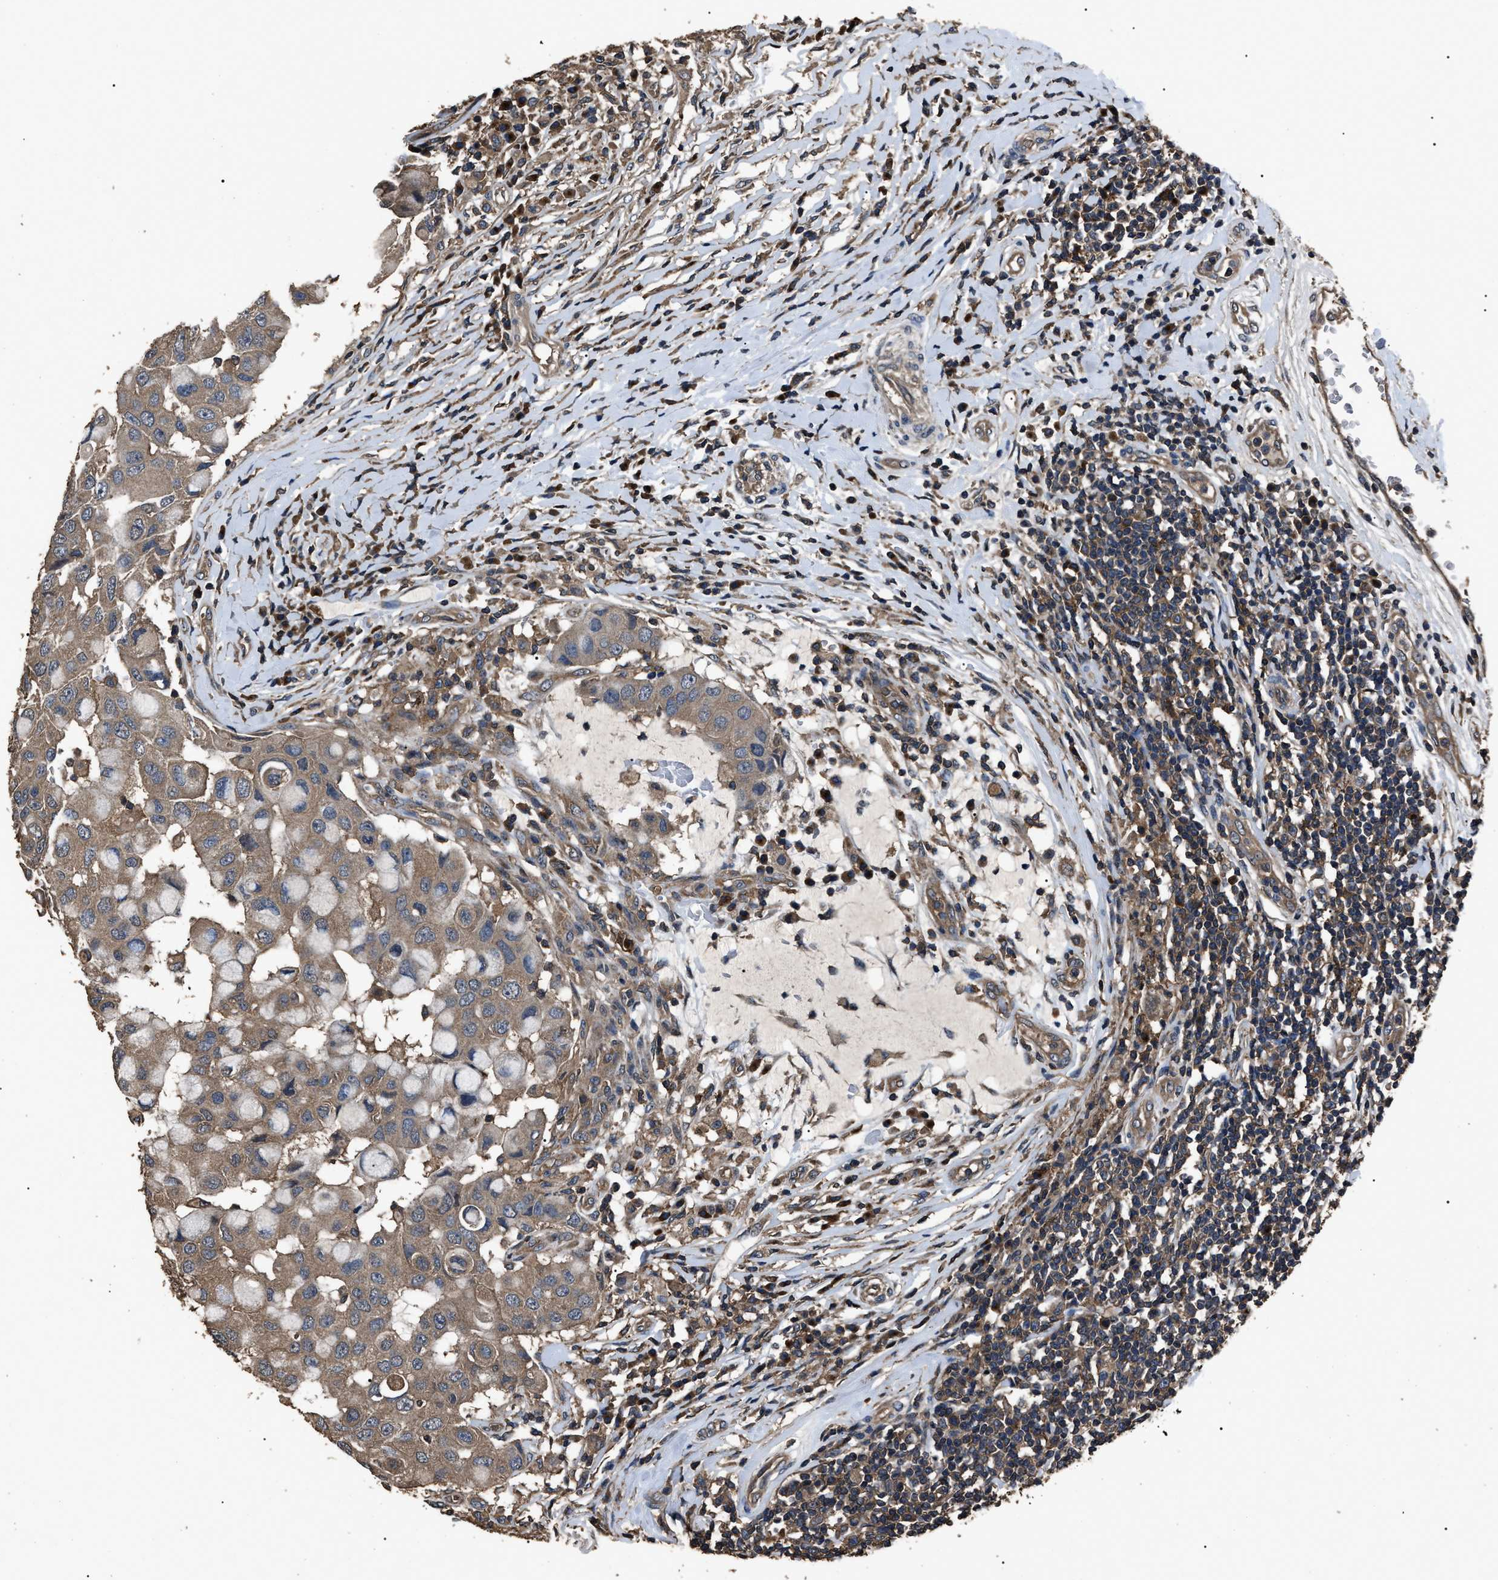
{"staining": {"intensity": "moderate", "quantity": ">75%", "location": "cytoplasmic/membranous"}, "tissue": "breast cancer", "cell_type": "Tumor cells", "image_type": "cancer", "snomed": [{"axis": "morphology", "description": "Duct carcinoma"}, {"axis": "topography", "description": "Breast"}], "caption": "Protein expression analysis of breast cancer exhibits moderate cytoplasmic/membranous staining in approximately >75% of tumor cells.", "gene": "RNF216", "patient": {"sex": "female", "age": 27}}